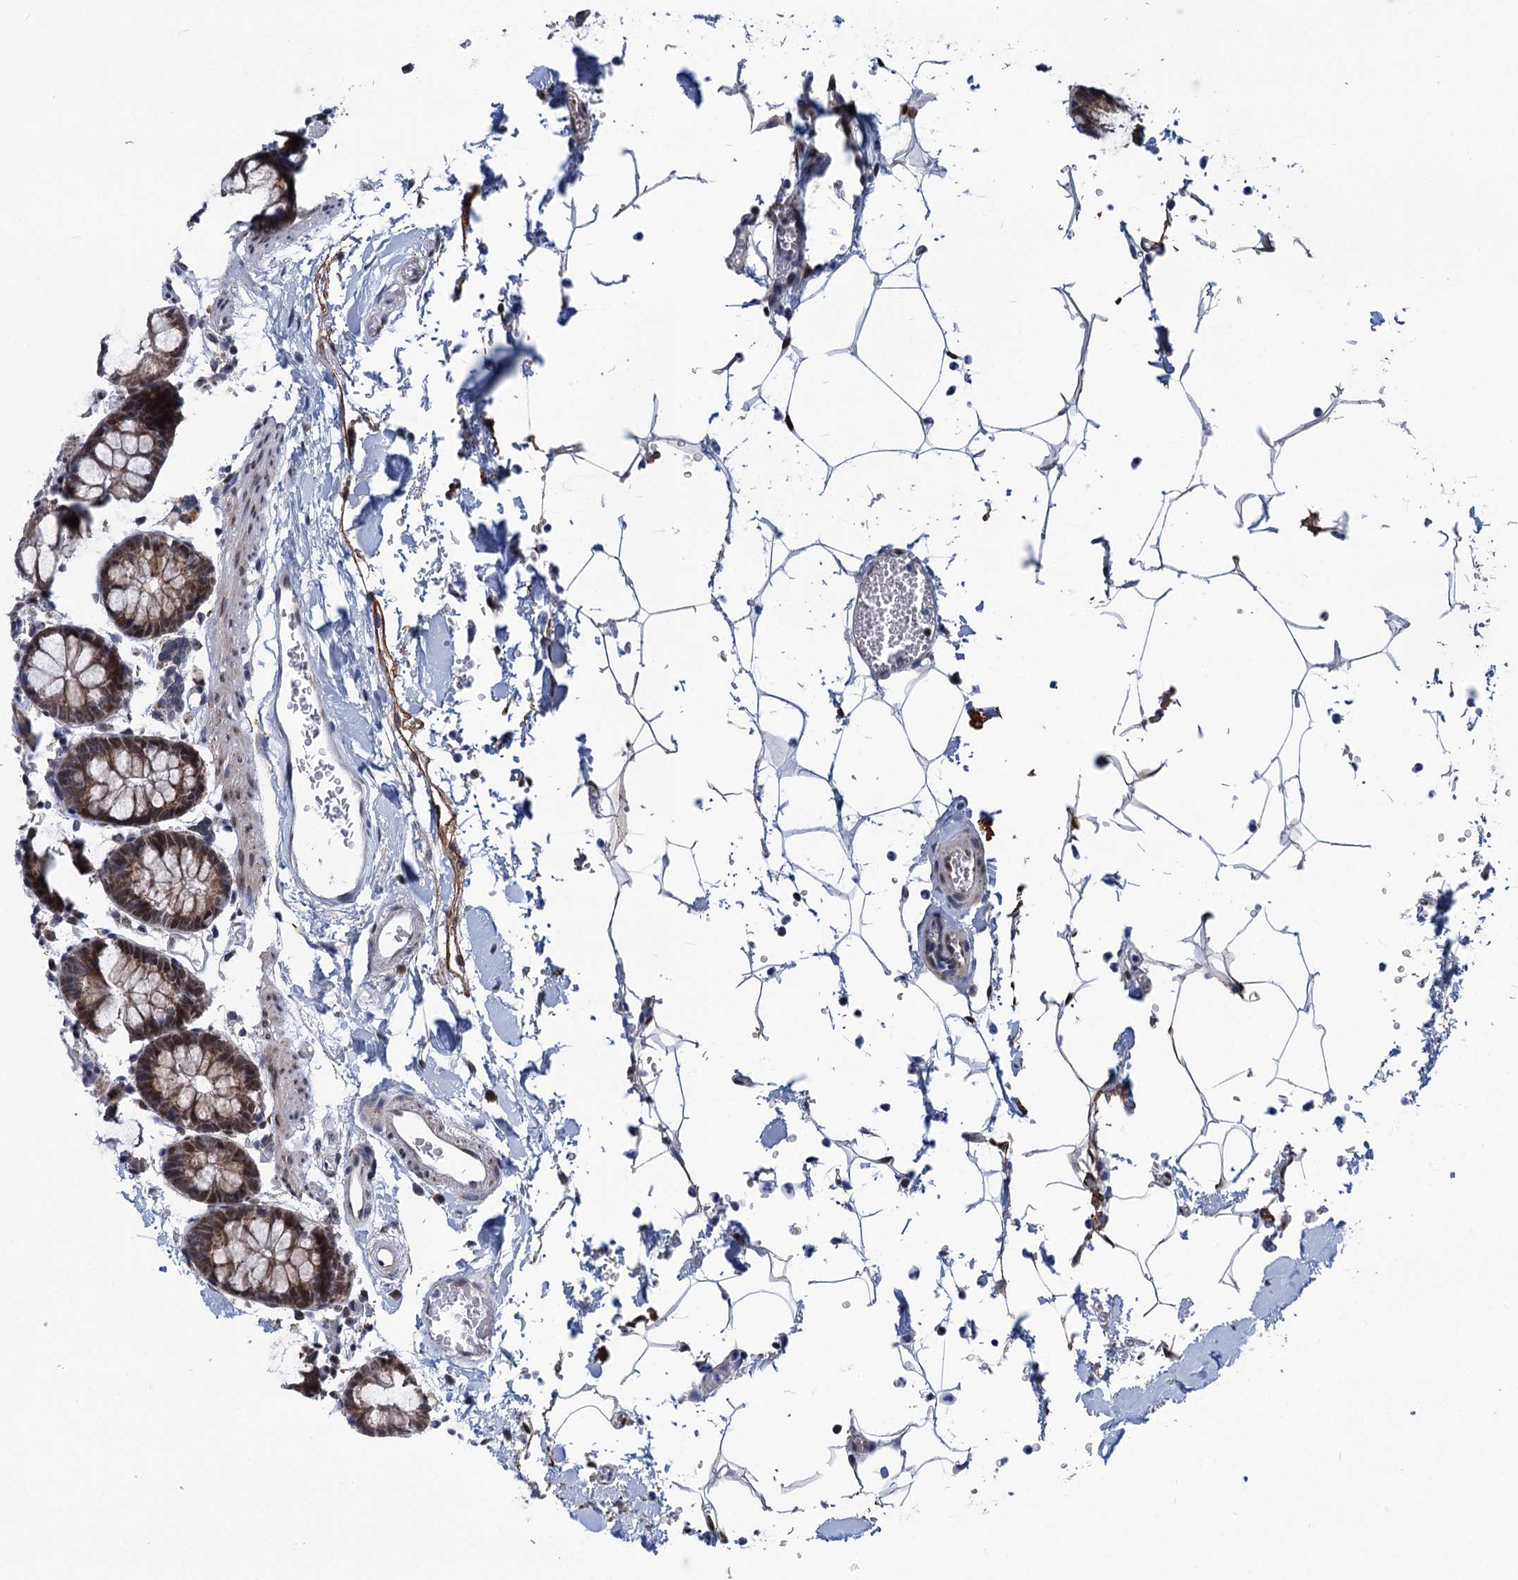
{"staining": {"intensity": "negative", "quantity": "none", "location": "none"}, "tissue": "colon", "cell_type": "Endothelial cells", "image_type": "normal", "snomed": [{"axis": "morphology", "description": "Normal tissue, NOS"}, {"axis": "topography", "description": "Colon"}], "caption": "This image is of unremarkable colon stained with immunohistochemistry (IHC) to label a protein in brown with the nuclei are counter-stained blue. There is no positivity in endothelial cells.", "gene": "MORN3", "patient": {"sex": "male", "age": 75}}